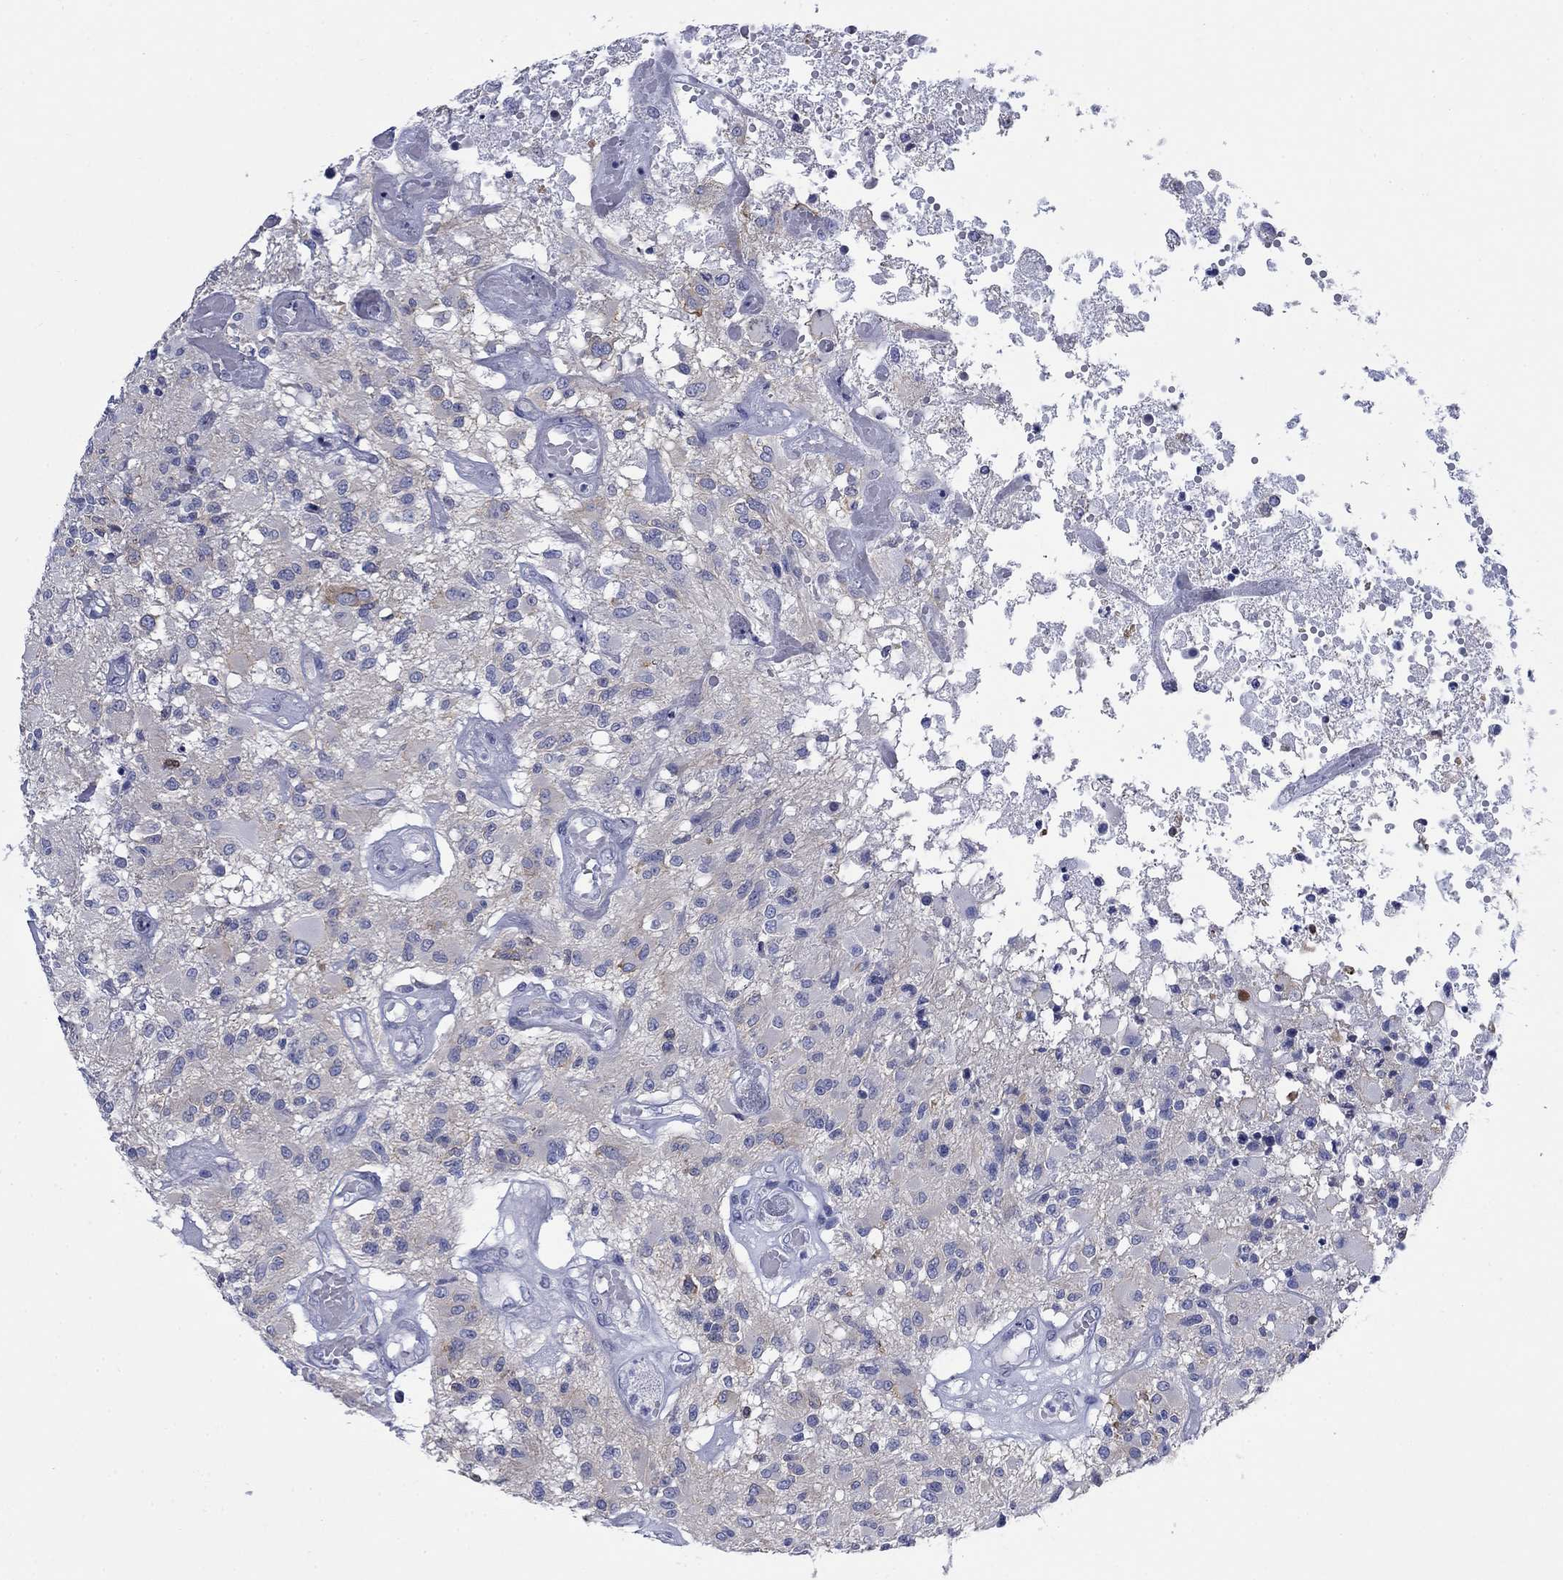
{"staining": {"intensity": "negative", "quantity": "none", "location": "none"}, "tissue": "glioma", "cell_type": "Tumor cells", "image_type": "cancer", "snomed": [{"axis": "morphology", "description": "Glioma, malignant, High grade"}, {"axis": "topography", "description": "Brain"}], "caption": "Glioma was stained to show a protein in brown. There is no significant positivity in tumor cells.", "gene": "IGF2BP3", "patient": {"sex": "female", "age": 63}}